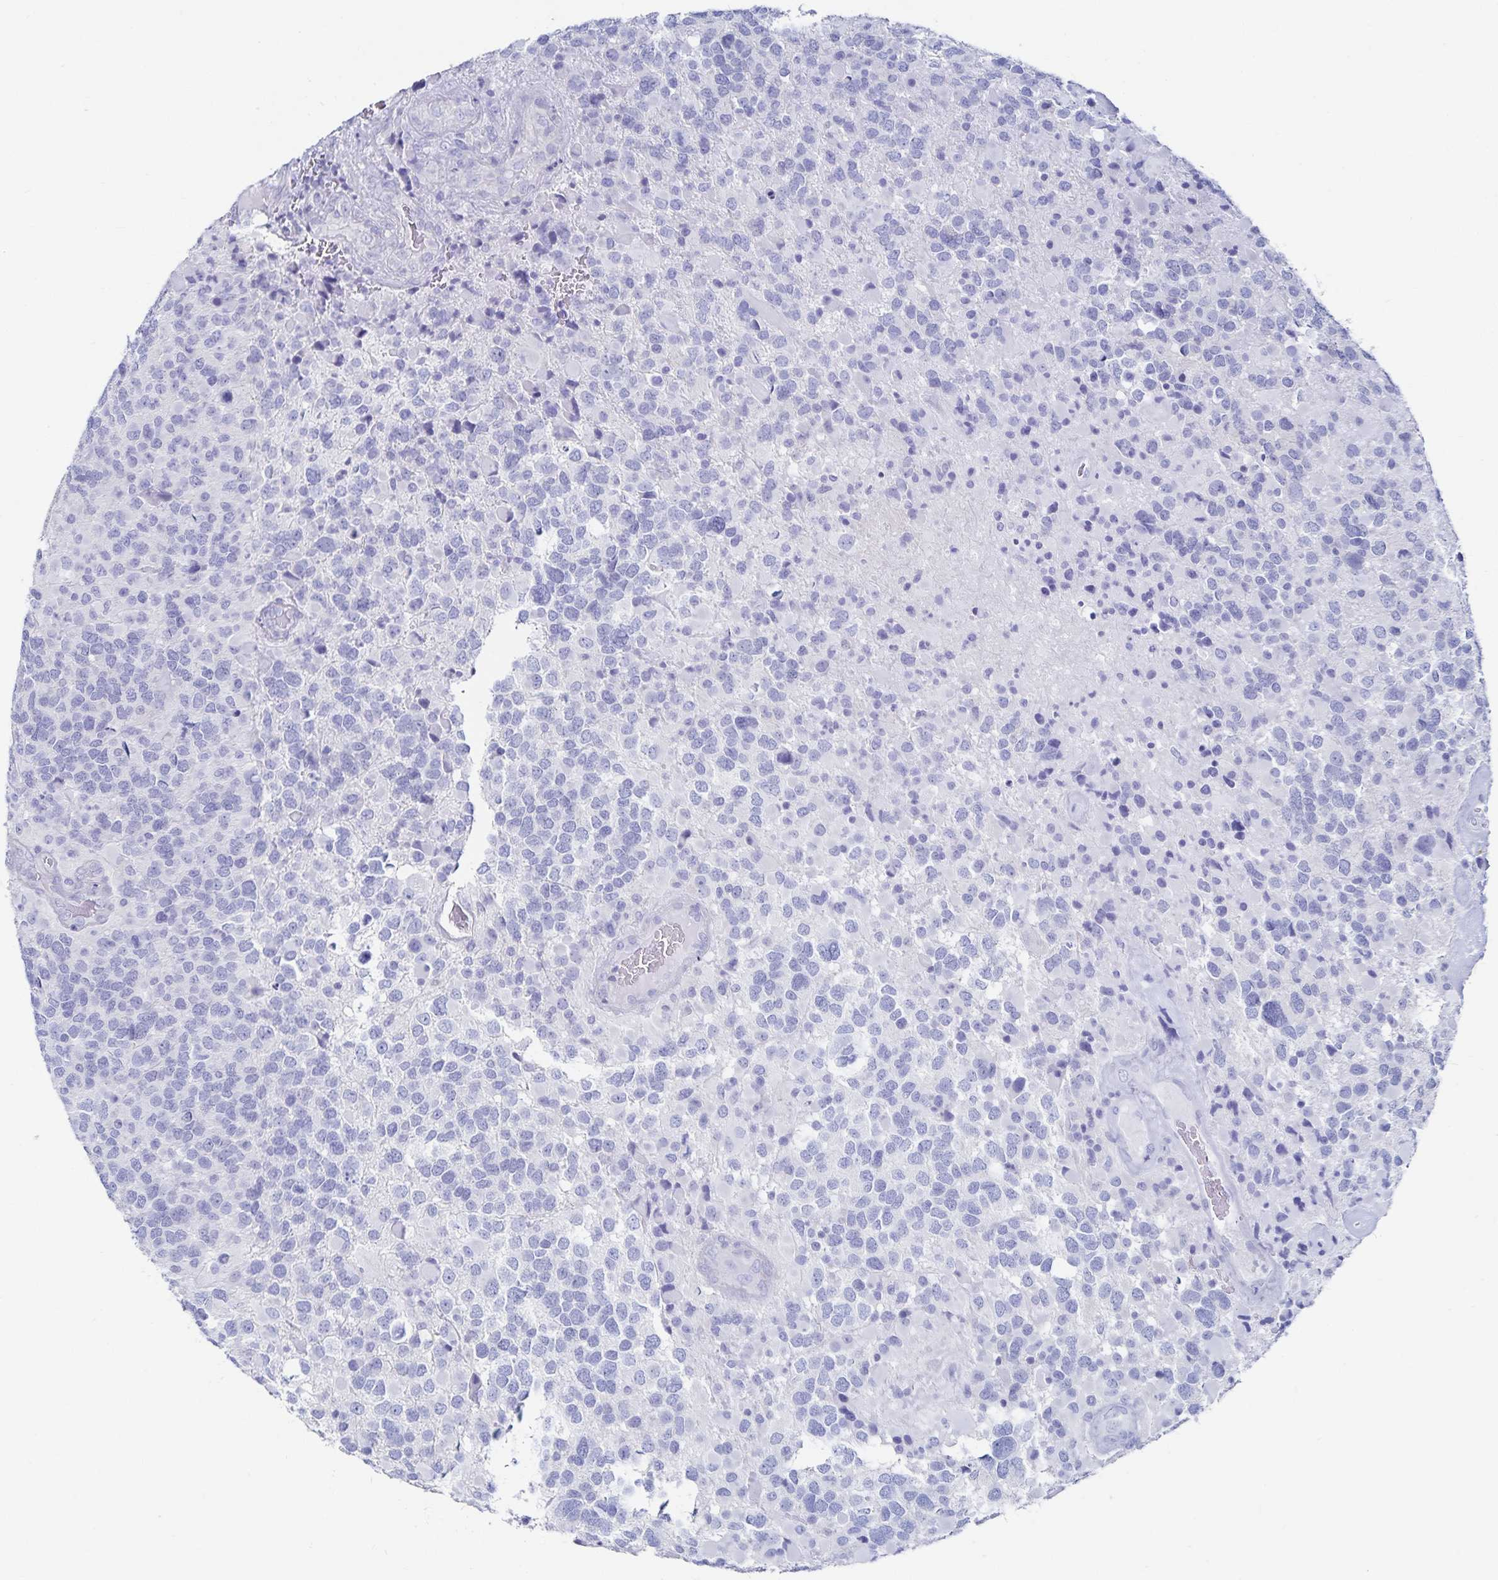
{"staining": {"intensity": "negative", "quantity": "none", "location": "none"}, "tissue": "glioma", "cell_type": "Tumor cells", "image_type": "cancer", "snomed": [{"axis": "morphology", "description": "Glioma, malignant, High grade"}, {"axis": "topography", "description": "Brain"}], "caption": "This is a photomicrograph of IHC staining of glioma, which shows no staining in tumor cells.", "gene": "TNIP1", "patient": {"sex": "female", "age": 40}}